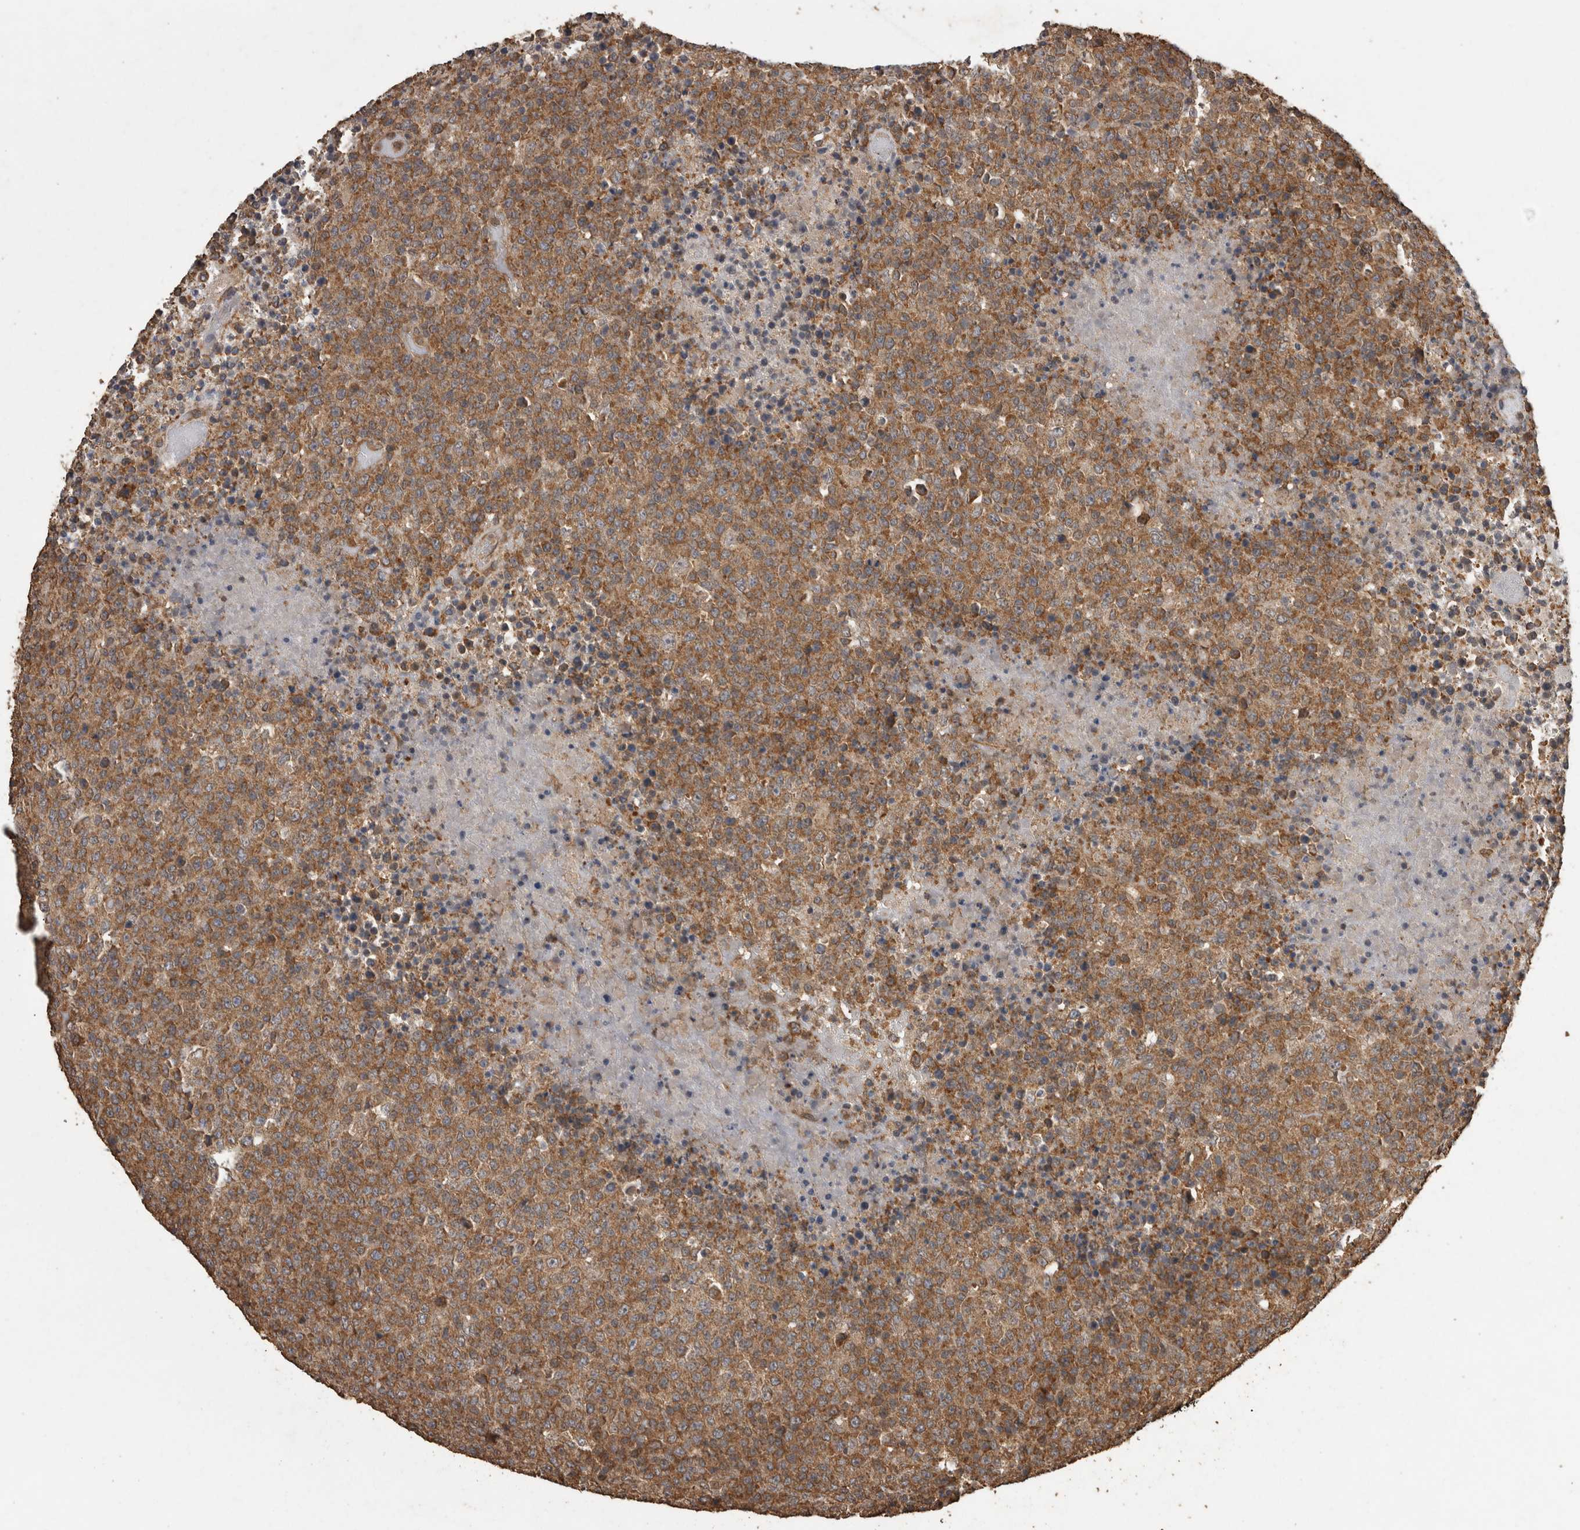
{"staining": {"intensity": "moderate", "quantity": ">75%", "location": "cytoplasmic/membranous"}, "tissue": "lymphoma", "cell_type": "Tumor cells", "image_type": "cancer", "snomed": [{"axis": "morphology", "description": "Malignant lymphoma, non-Hodgkin's type, High grade"}, {"axis": "topography", "description": "Lymph node"}], "caption": "DAB (3,3'-diaminobenzidine) immunohistochemical staining of lymphoma exhibits moderate cytoplasmic/membranous protein positivity in about >75% of tumor cells. (Brightfield microscopy of DAB IHC at high magnification).", "gene": "PINK1", "patient": {"sex": "male", "age": 13}}